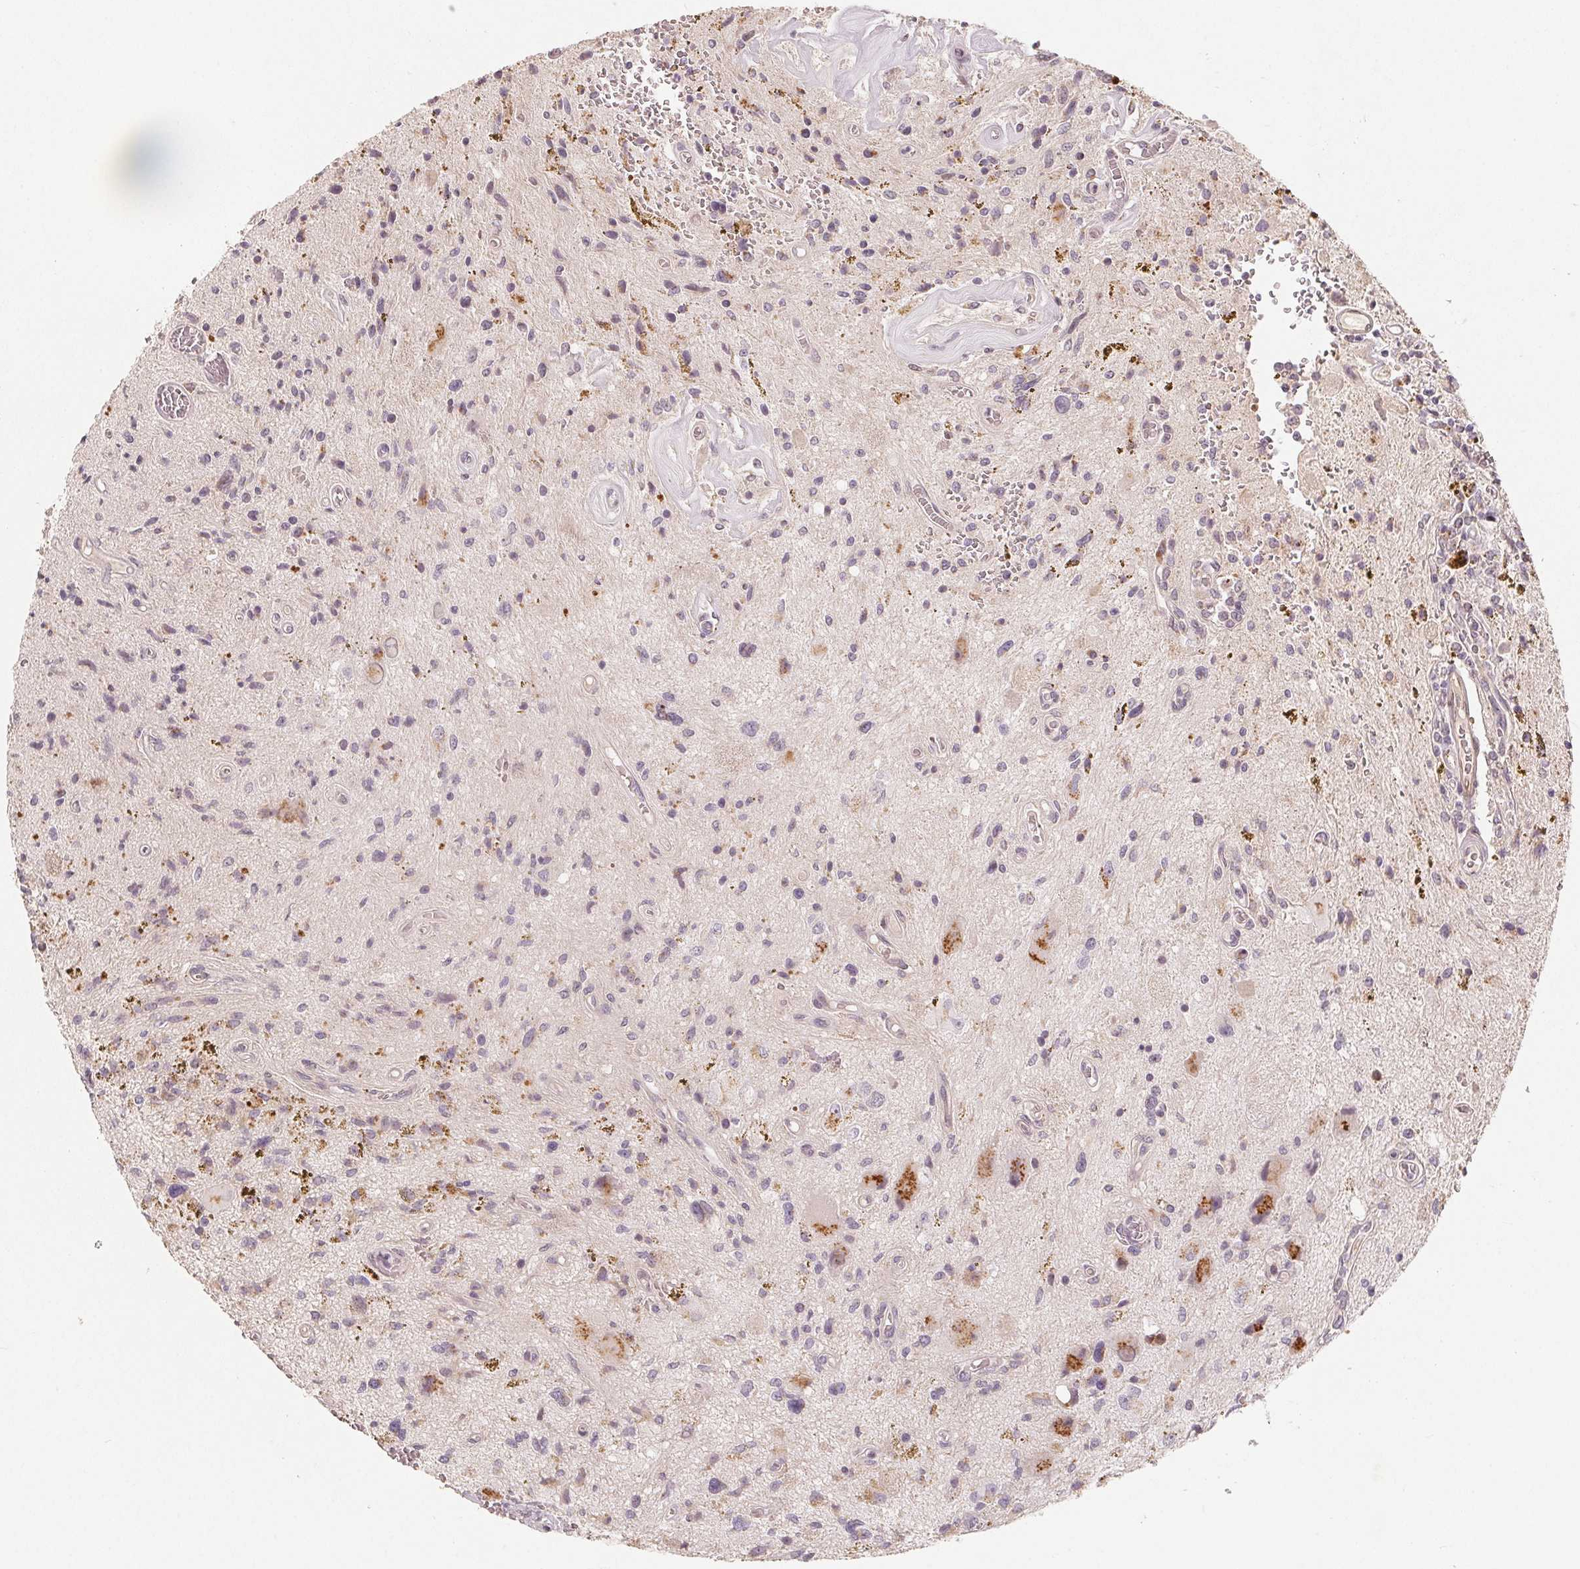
{"staining": {"intensity": "negative", "quantity": "none", "location": "none"}, "tissue": "glioma", "cell_type": "Tumor cells", "image_type": "cancer", "snomed": [{"axis": "morphology", "description": "Glioma, malignant, Low grade"}, {"axis": "topography", "description": "Cerebellum"}], "caption": "Glioma was stained to show a protein in brown. There is no significant staining in tumor cells.", "gene": "TMSB15B", "patient": {"sex": "female", "age": 14}}